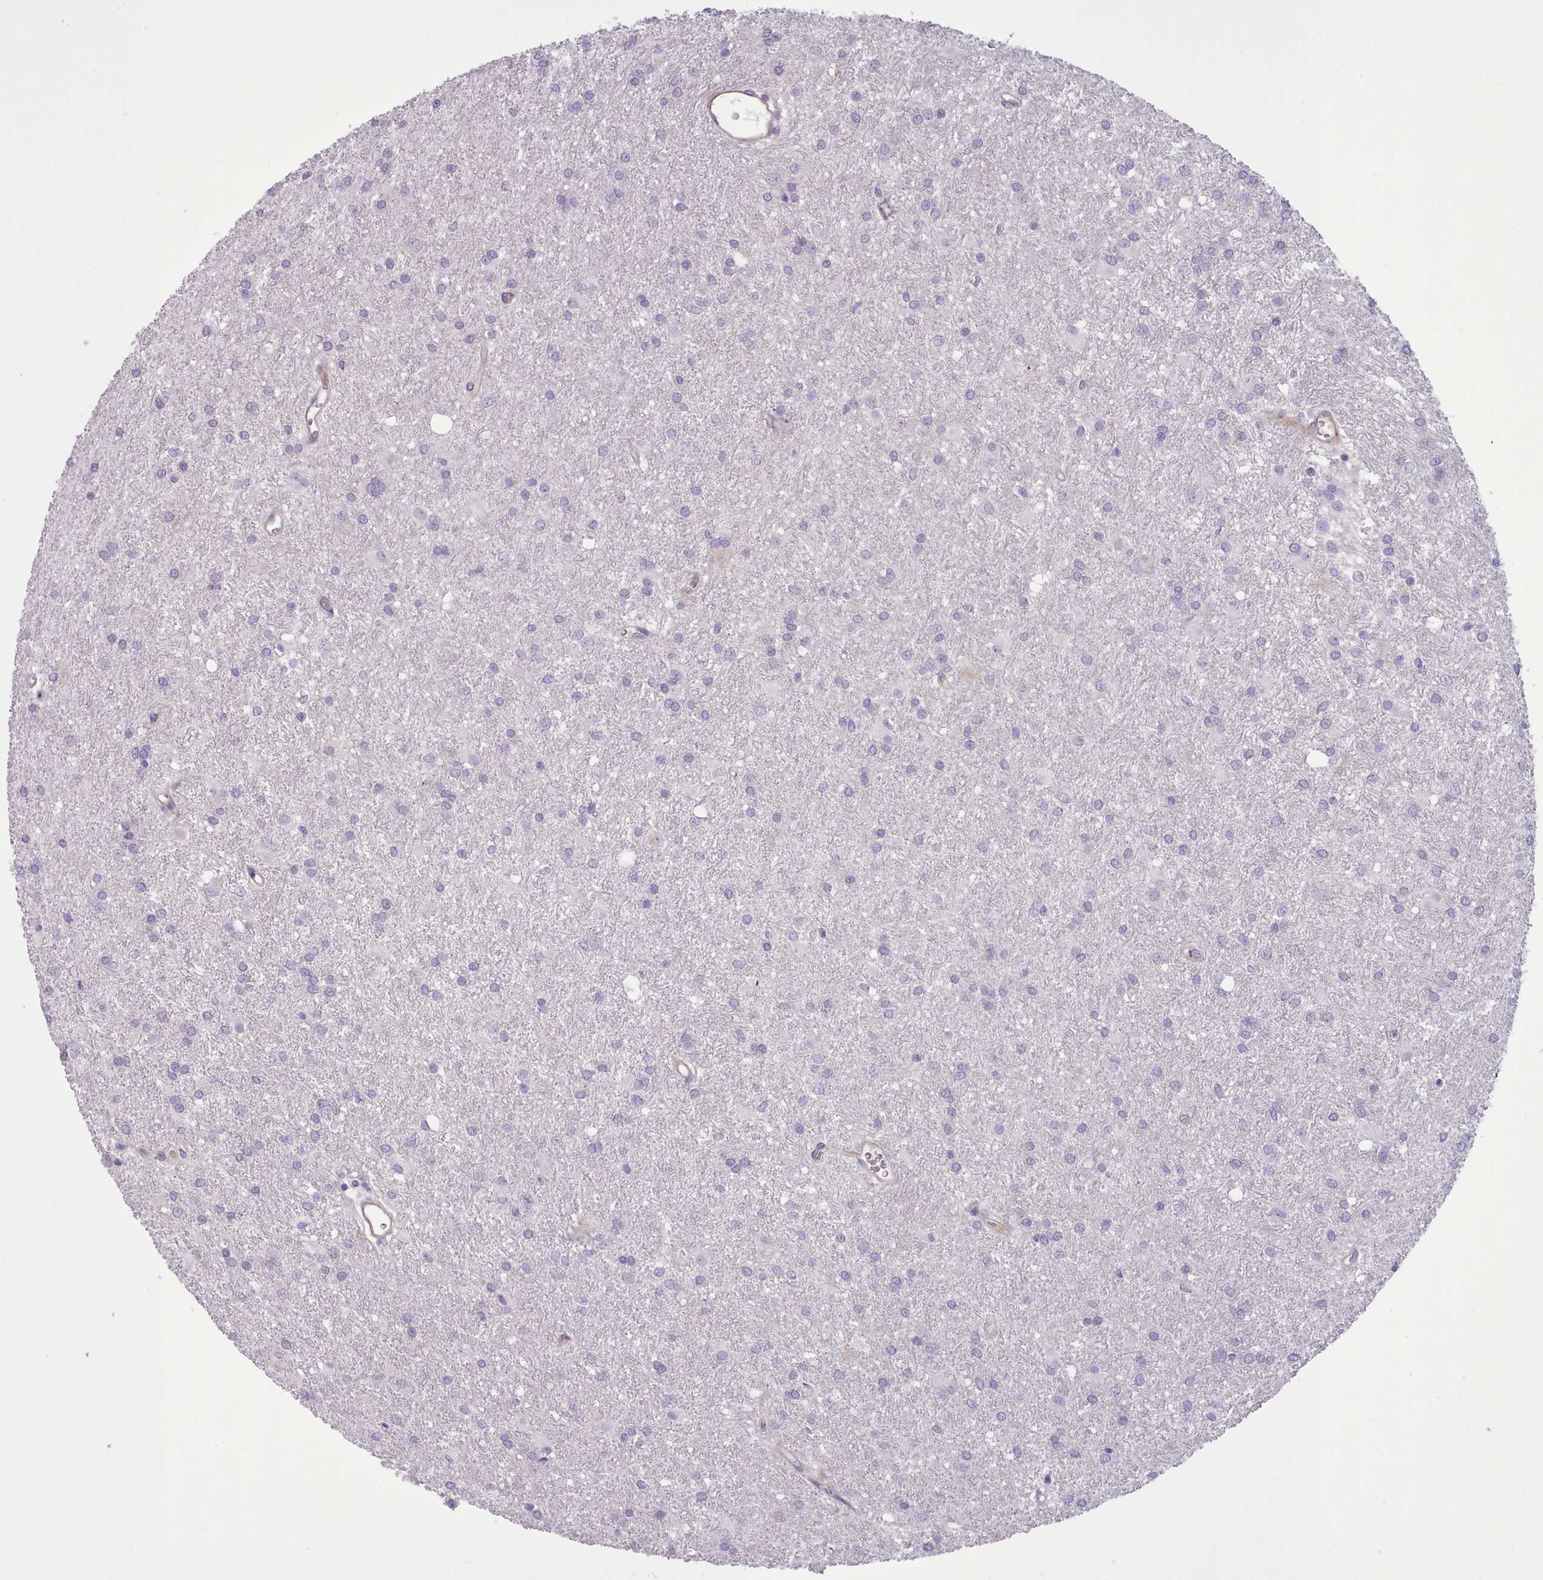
{"staining": {"intensity": "negative", "quantity": "none", "location": "none"}, "tissue": "glioma", "cell_type": "Tumor cells", "image_type": "cancer", "snomed": [{"axis": "morphology", "description": "Glioma, malignant, High grade"}, {"axis": "topography", "description": "Brain"}], "caption": "DAB (3,3'-diaminobenzidine) immunohistochemical staining of human glioma shows no significant staining in tumor cells.", "gene": "TENT4B", "patient": {"sex": "female", "age": 50}}